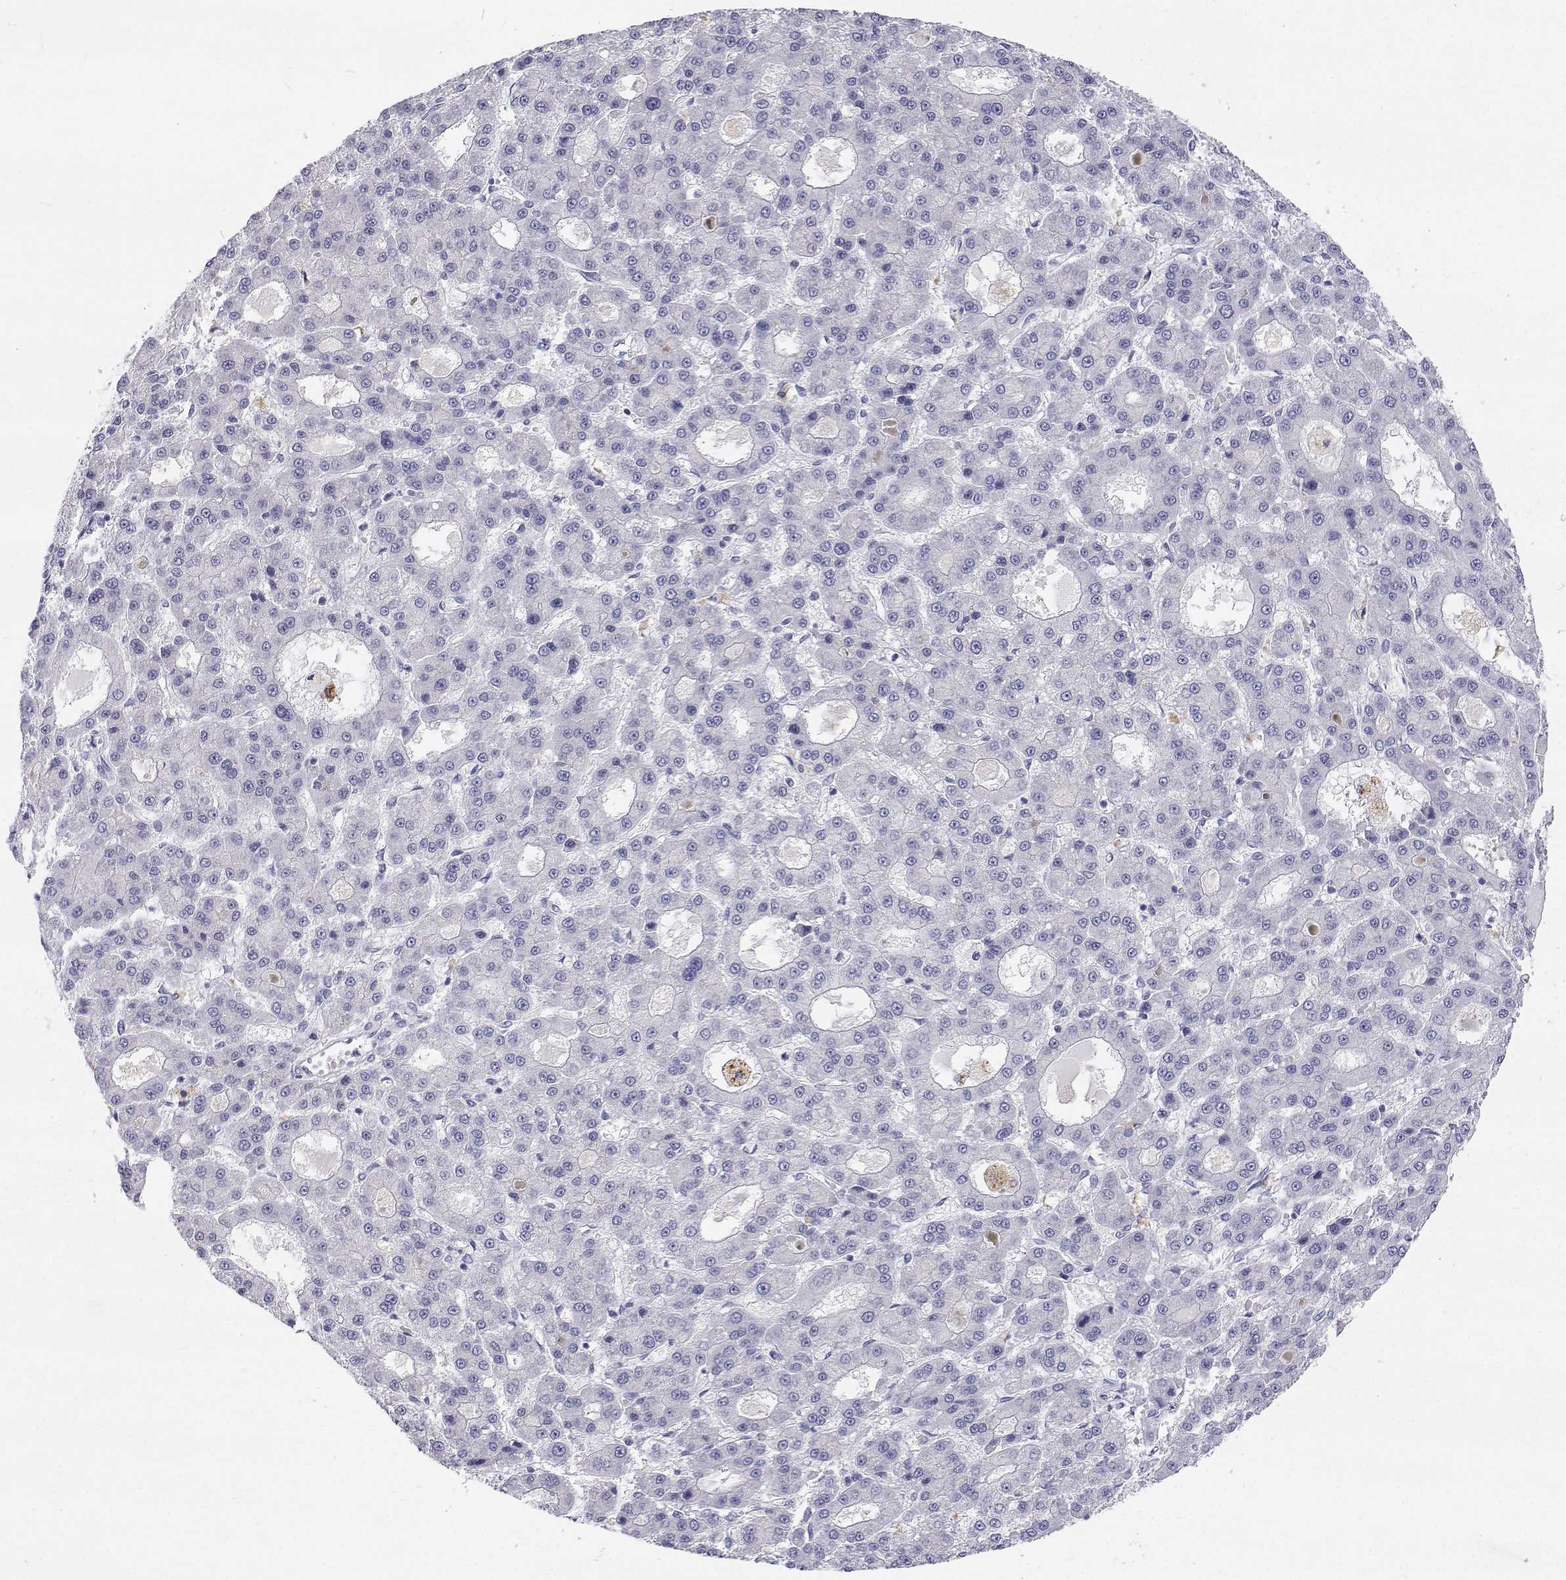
{"staining": {"intensity": "negative", "quantity": "none", "location": "none"}, "tissue": "liver cancer", "cell_type": "Tumor cells", "image_type": "cancer", "snomed": [{"axis": "morphology", "description": "Carcinoma, Hepatocellular, NOS"}, {"axis": "topography", "description": "Liver"}], "caption": "High magnification brightfield microscopy of liver cancer (hepatocellular carcinoma) stained with DAB (3,3'-diaminobenzidine) (brown) and counterstained with hematoxylin (blue): tumor cells show no significant expression. (DAB (3,3'-diaminobenzidine) IHC with hematoxylin counter stain).", "gene": "NCR2", "patient": {"sex": "male", "age": 70}}